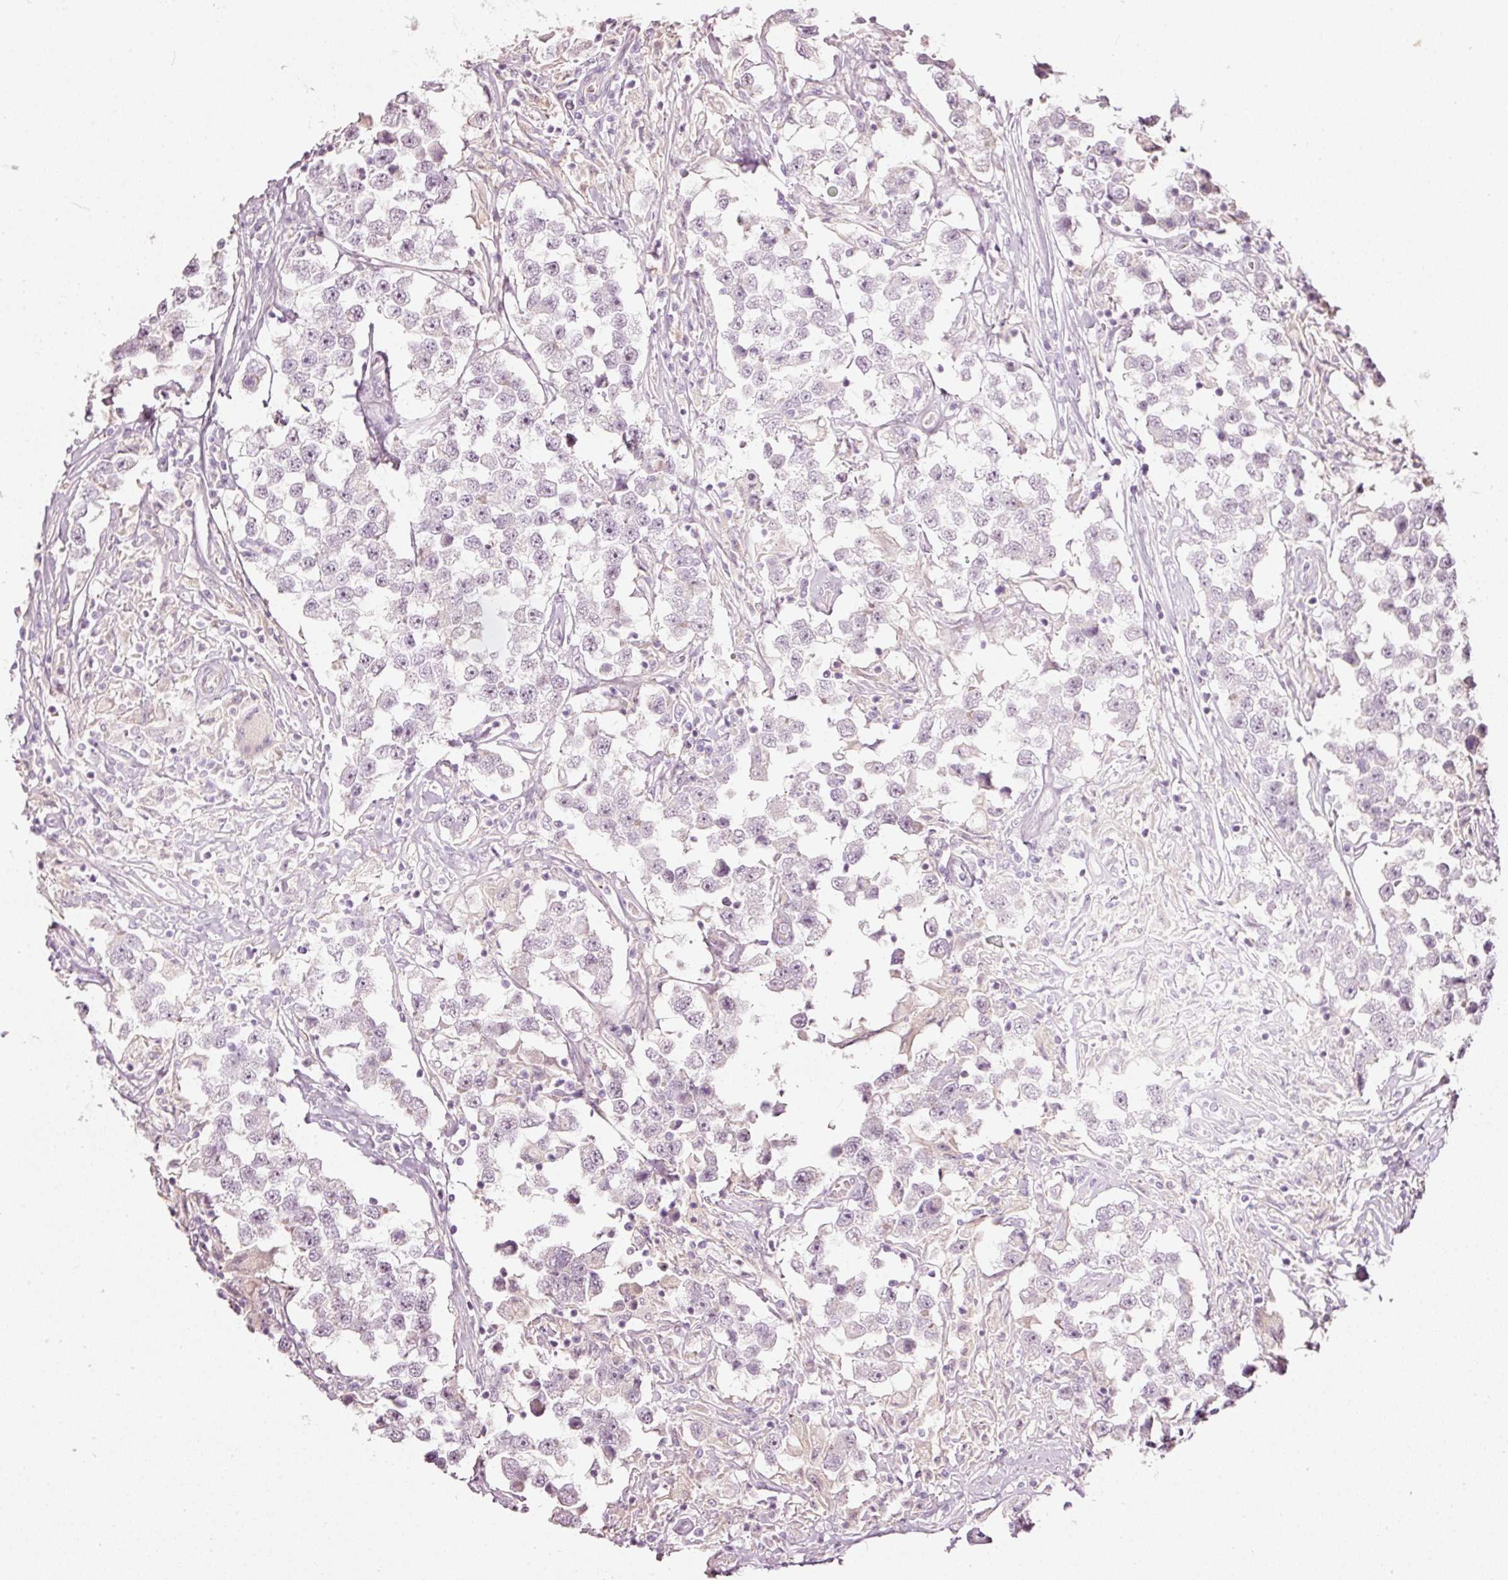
{"staining": {"intensity": "negative", "quantity": "none", "location": "none"}, "tissue": "testis cancer", "cell_type": "Tumor cells", "image_type": "cancer", "snomed": [{"axis": "morphology", "description": "Seminoma, NOS"}, {"axis": "topography", "description": "Testis"}], "caption": "Histopathology image shows no protein expression in tumor cells of seminoma (testis) tissue.", "gene": "TOGARAM1", "patient": {"sex": "male", "age": 46}}